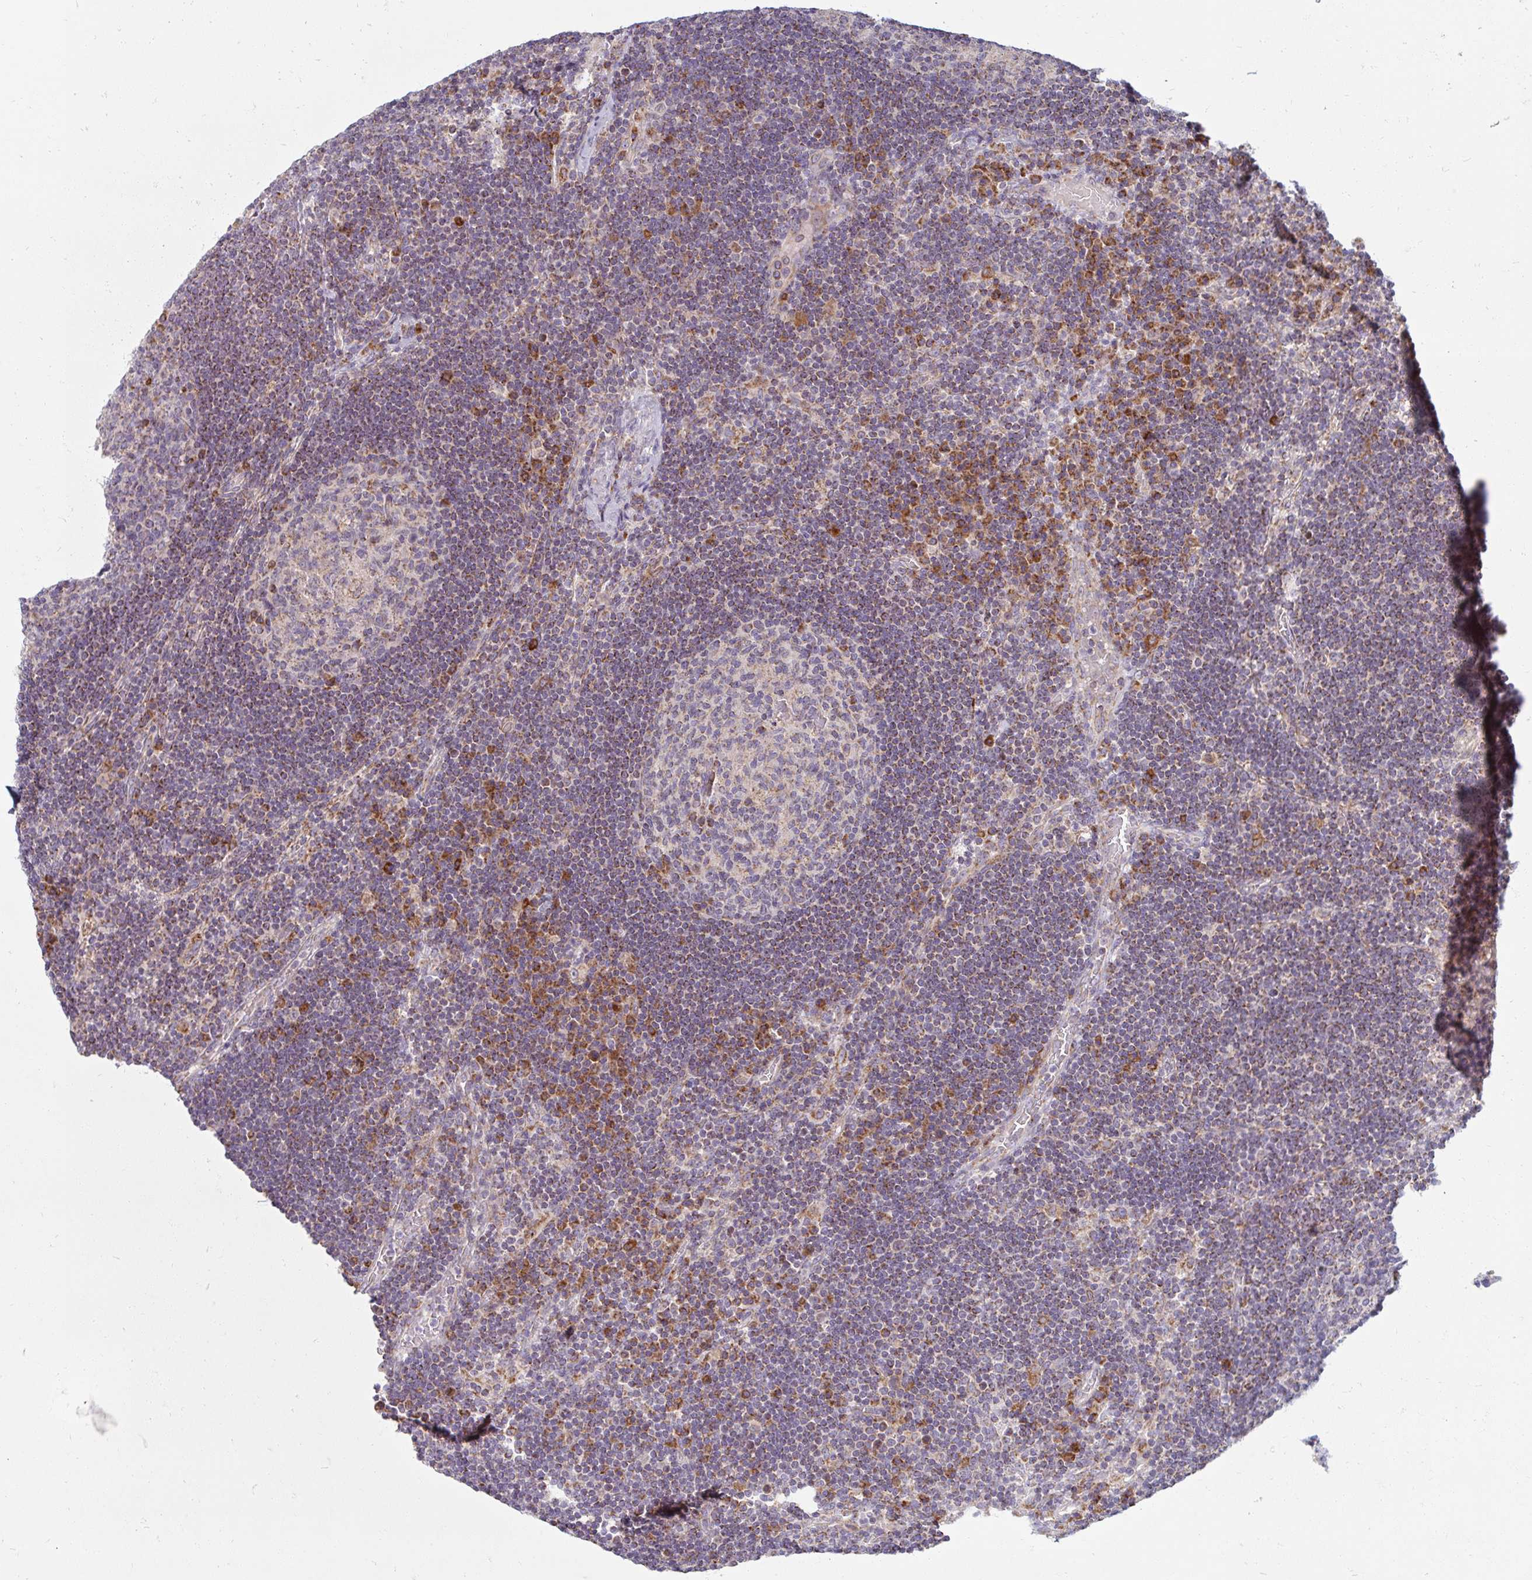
{"staining": {"intensity": "moderate", "quantity": "<25%", "location": "cytoplasmic/membranous"}, "tissue": "lymph node", "cell_type": "Germinal center cells", "image_type": "normal", "snomed": [{"axis": "morphology", "description": "Normal tissue, NOS"}, {"axis": "topography", "description": "Lymph node"}], "caption": "Immunohistochemical staining of unremarkable human lymph node demonstrates moderate cytoplasmic/membranous protein expression in approximately <25% of germinal center cells. (DAB IHC with brightfield microscopy, high magnification).", "gene": "SKP2", "patient": {"sex": "male", "age": 67}}